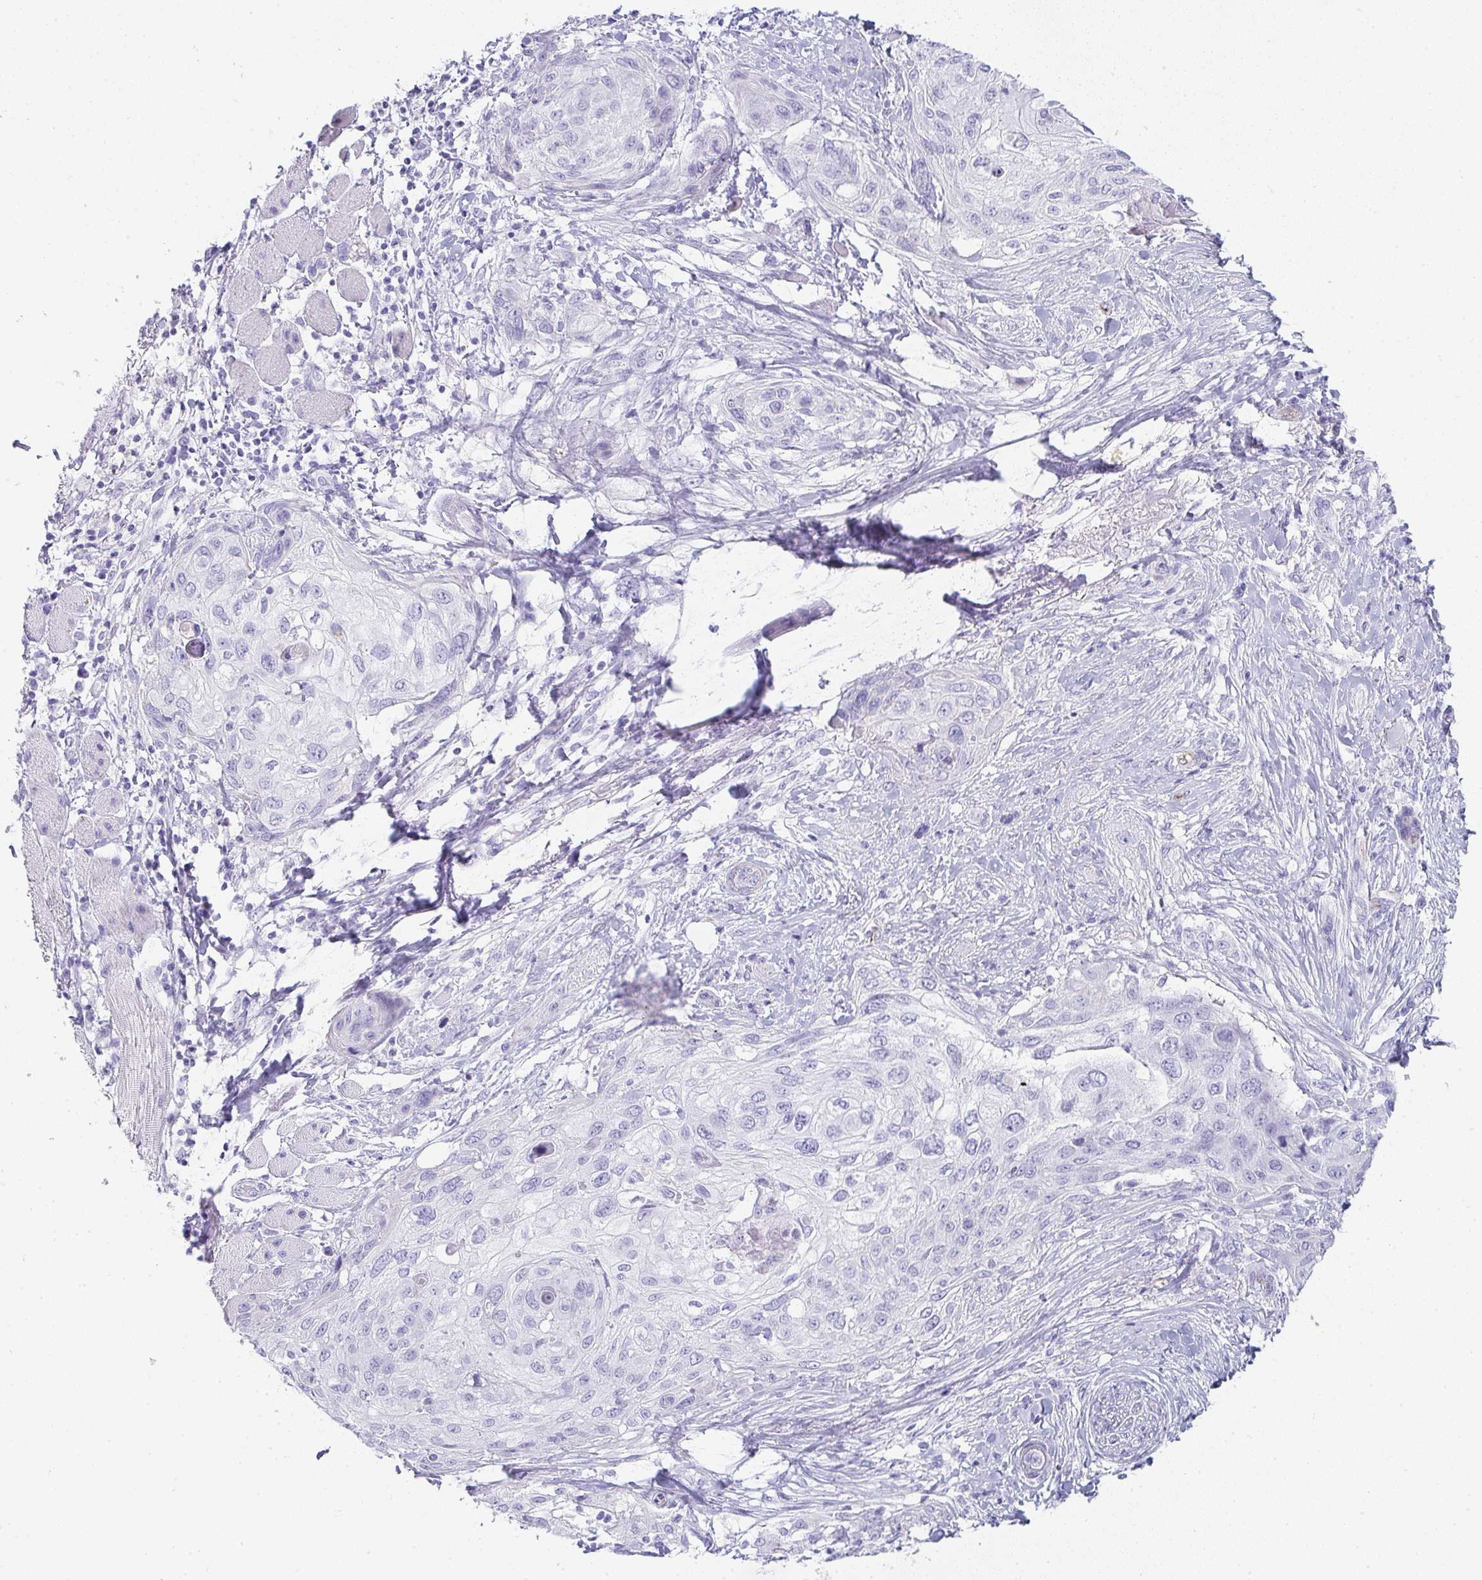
{"staining": {"intensity": "negative", "quantity": "none", "location": "none"}, "tissue": "skin cancer", "cell_type": "Tumor cells", "image_type": "cancer", "snomed": [{"axis": "morphology", "description": "Squamous cell carcinoma, NOS"}, {"axis": "topography", "description": "Skin"}], "caption": "Immunohistochemistry histopathology image of human skin cancer stained for a protein (brown), which displays no expression in tumor cells.", "gene": "PRND", "patient": {"sex": "female", "age": 87}}